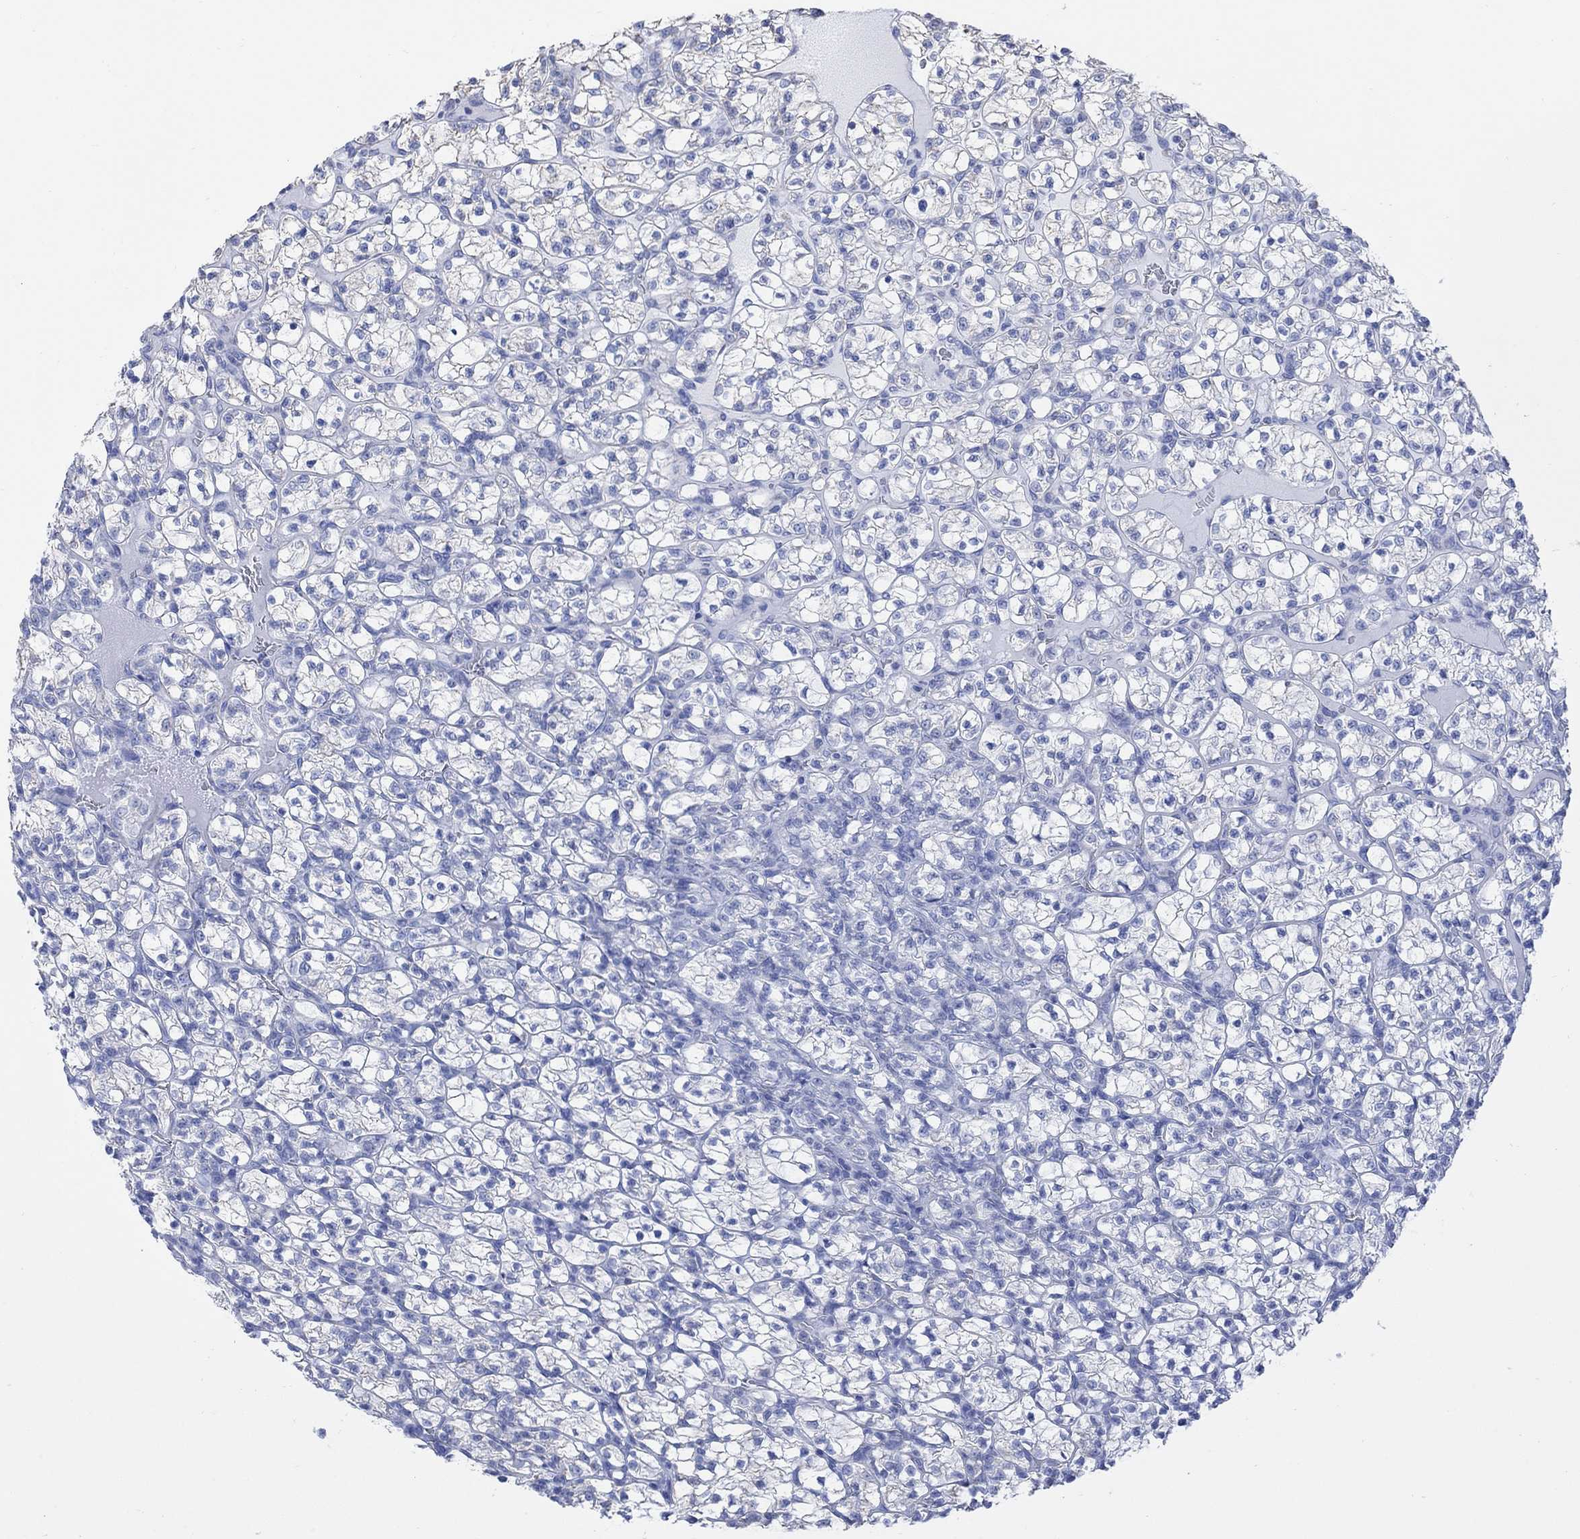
{"staining": {"intensity": "negative", "quantity": "none", "location": "none"}, "tissue": "renal cancer", "cell_type": "Tumor cells", "image_type": "cancer", "snomed": [{"axis": "morphology", "description": "Adenocarcinoma, NOS"}, {"axis": "topography", "description": "Kidney"}], "caption": "Renal cancer (adenocarcinoma) was stained to show a protein in brown. There is no significant staining in tumor cells.", "gene": "SYT12", "patient": {"sex": "female", "age": 89}}